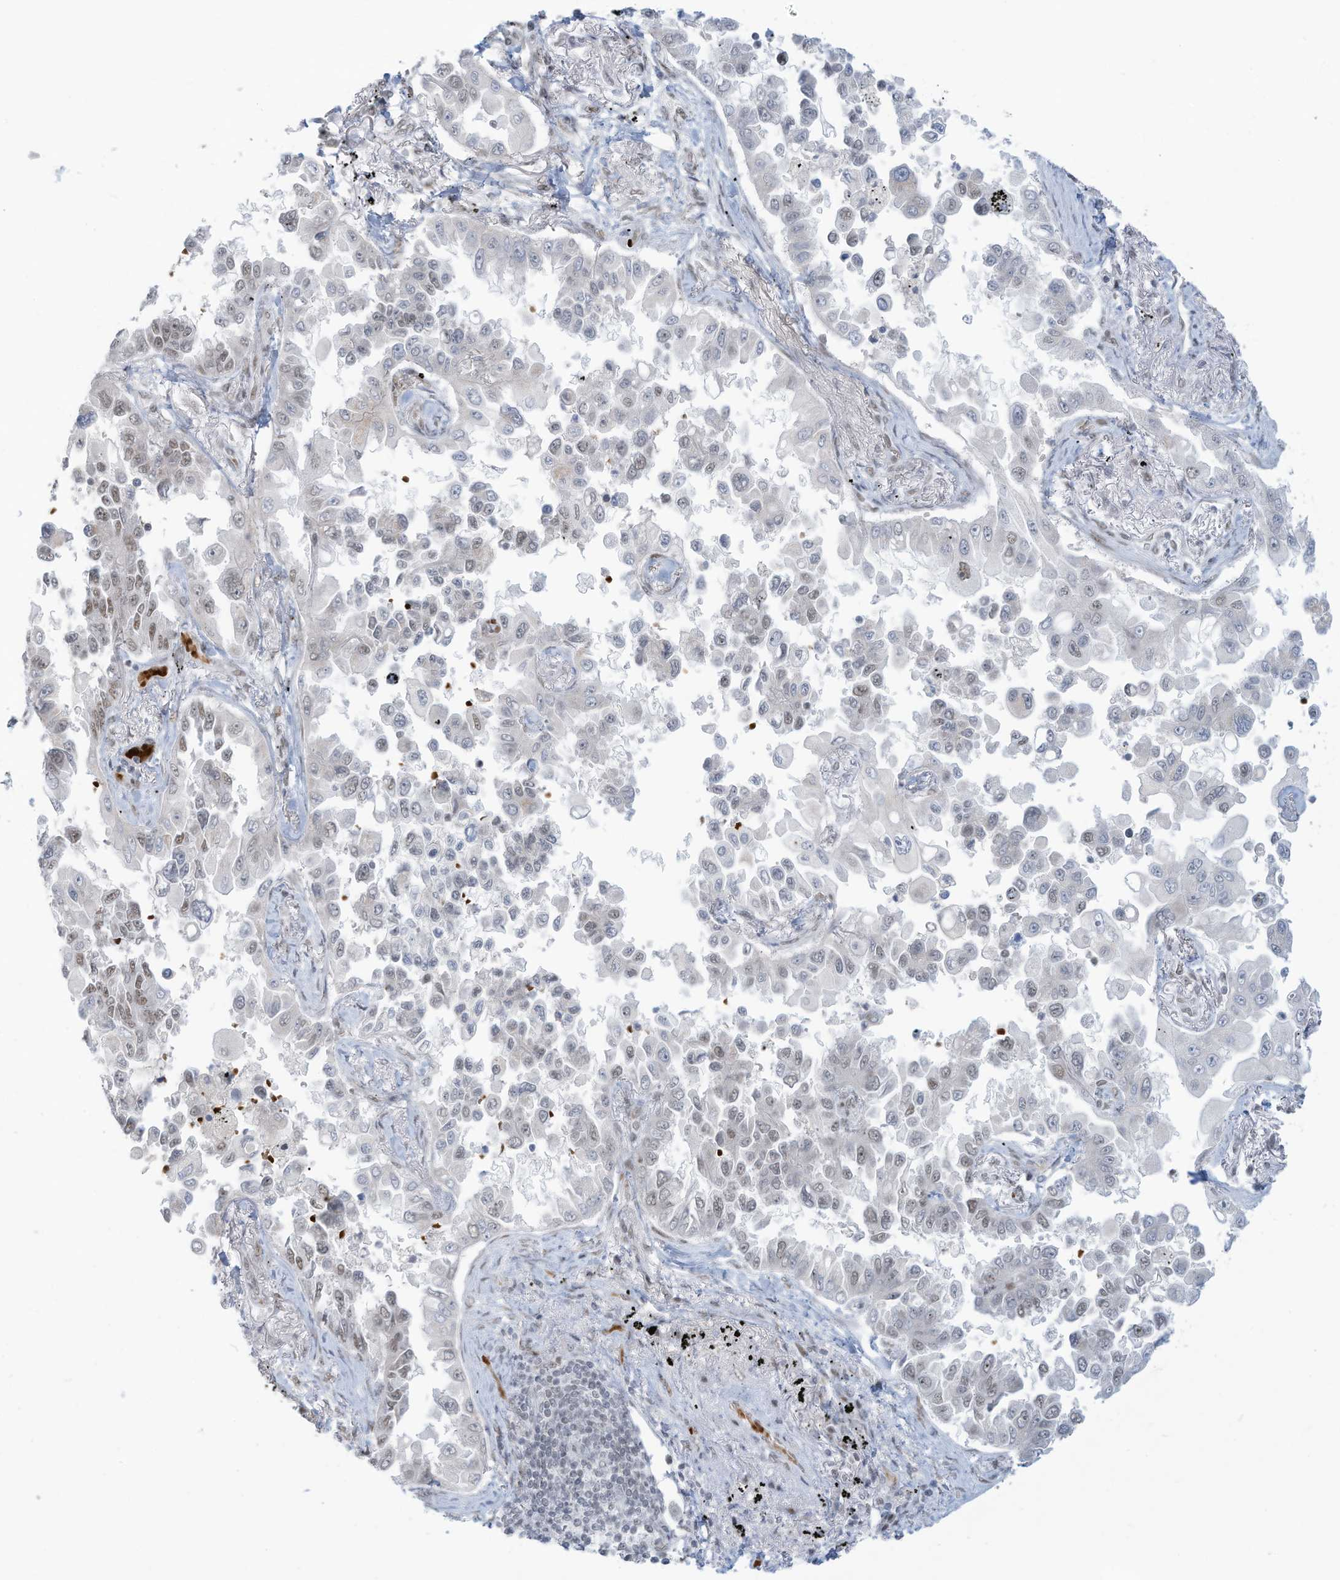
{"staining": {"intensity": "weak", "quantity": "<25%", "location": "nuclear"}, "tissue": "lung cancer", "cell_type": "Tumor cells", "image_type": "cancer", "snomed": [{"axis": "morphology", "description": "Adenocarcinoma, NOS"}, {"axis": "topography", "description": "Lung"}], "caption": "Tumor cells are negative for protein expression in human lung adenocarcinoma.", "gene": "ECT2L", "patient": {"sex": "female", "age": 67}}